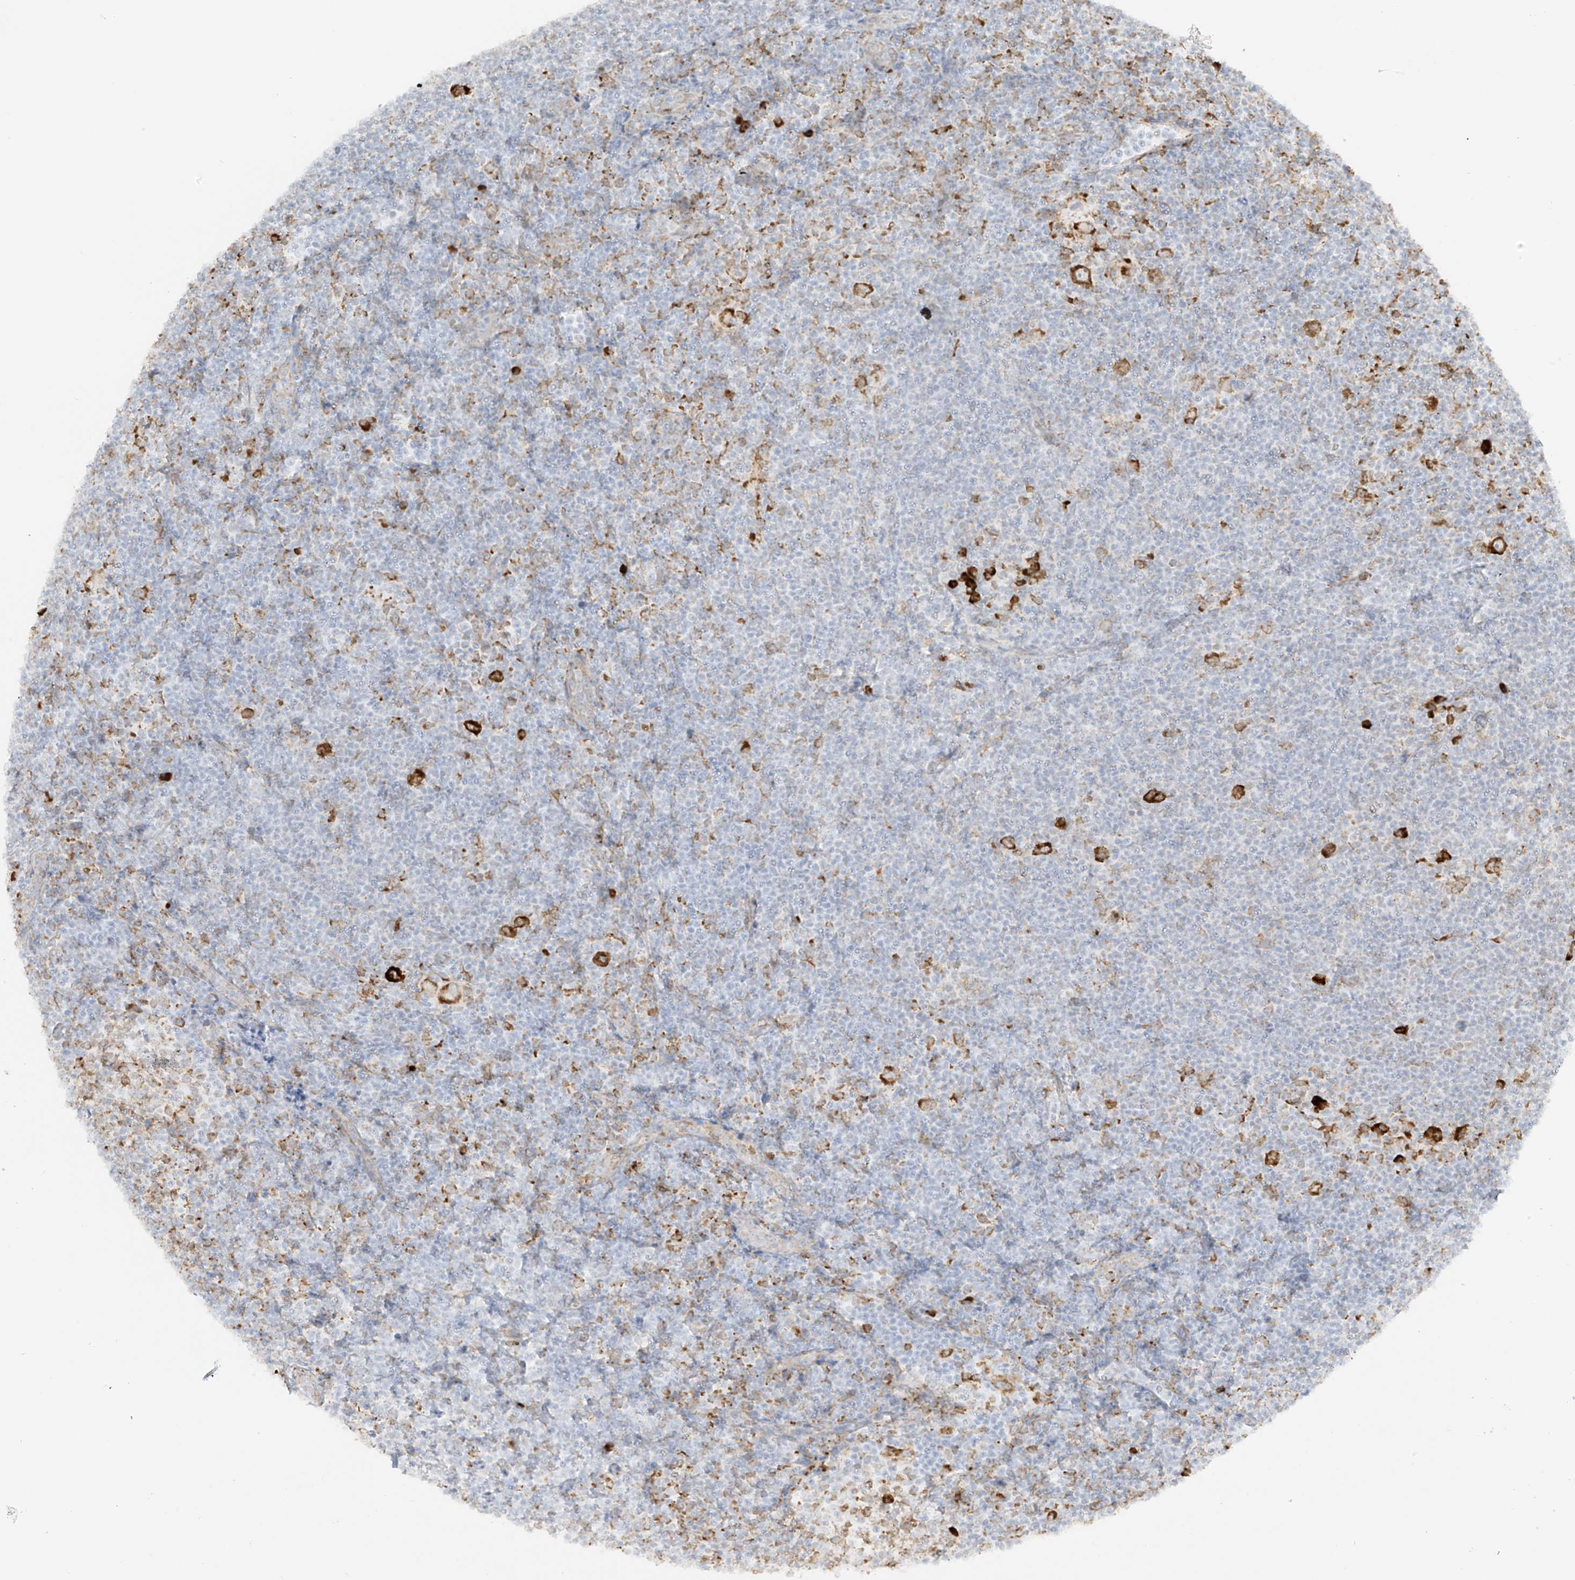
{"staining": {"intensity": "strong", "quantity": ">75%", "location": "cytoplasmic/membranous"}, "tissue": "lymphoma", "cell_type": "Tumor cells", "image_type": "cancer", "snomed": [{"axis": "morphology", "description": "Hodgkin's disease, NOS"}, {"axis": "topography", "description": "Lymph node"}], "caption": "Strong cytoplasmic/membranous protein staining is seen in about >75% of tumor cells in Hodgkin's disease. Immunohistochemistry stains the protein in brown and the nuclei are stained blue.", "gene": "LRRC59", "patient": {"sex": "female", "age": 57}}